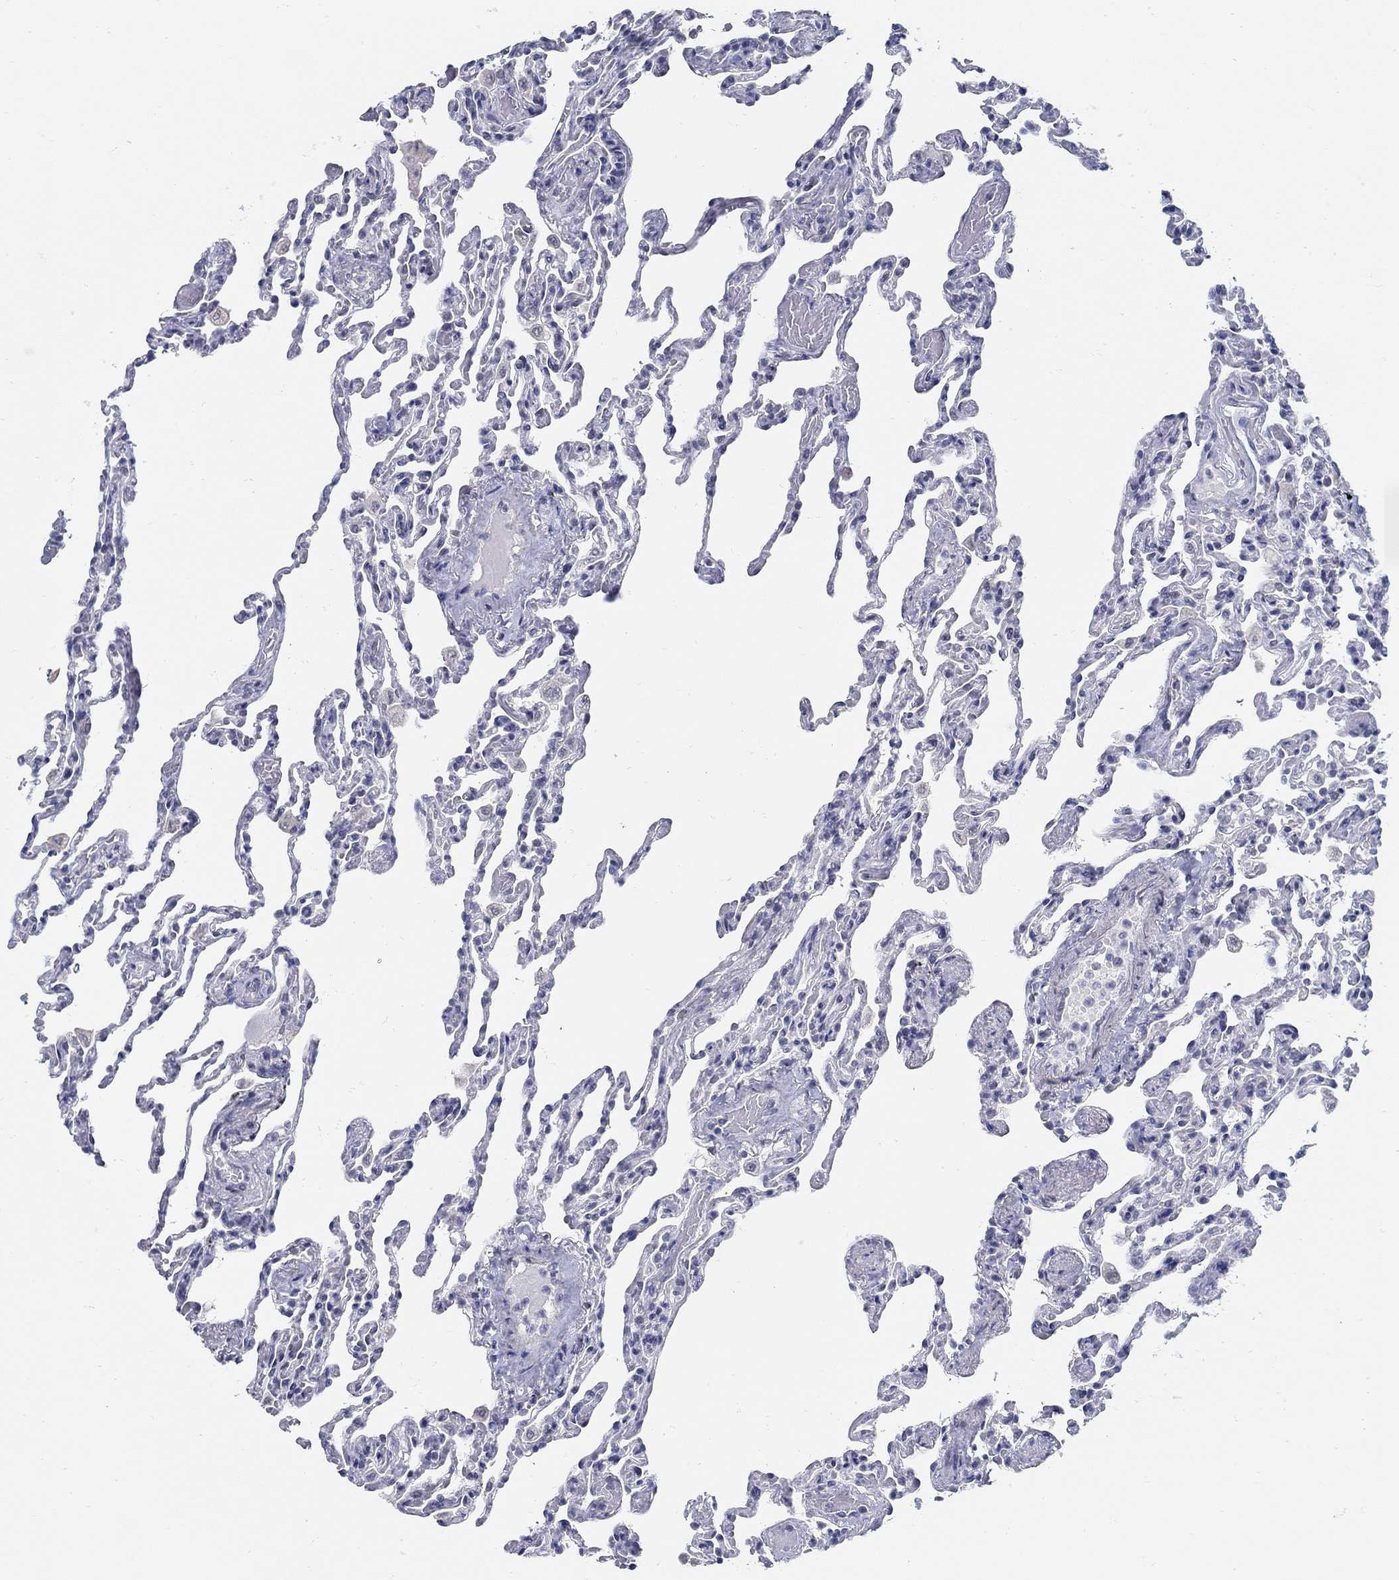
{"staining": {"intensity": "negative", "quantity": "none", "location": "none"}, "tissue": "lung", "cell_type": "Alveolar cells", "image_type": "normal", "snomed": [{"axis": "morphology", "description": "Normal tissue, NOS"}, {"axis": "topography", "description": "Lung"}], "caption": "The histopathology image exhibits no staining of alveolar cells in normal lung.", "gene": "USP29", "patient": {"sex": "female", "age": 43}}